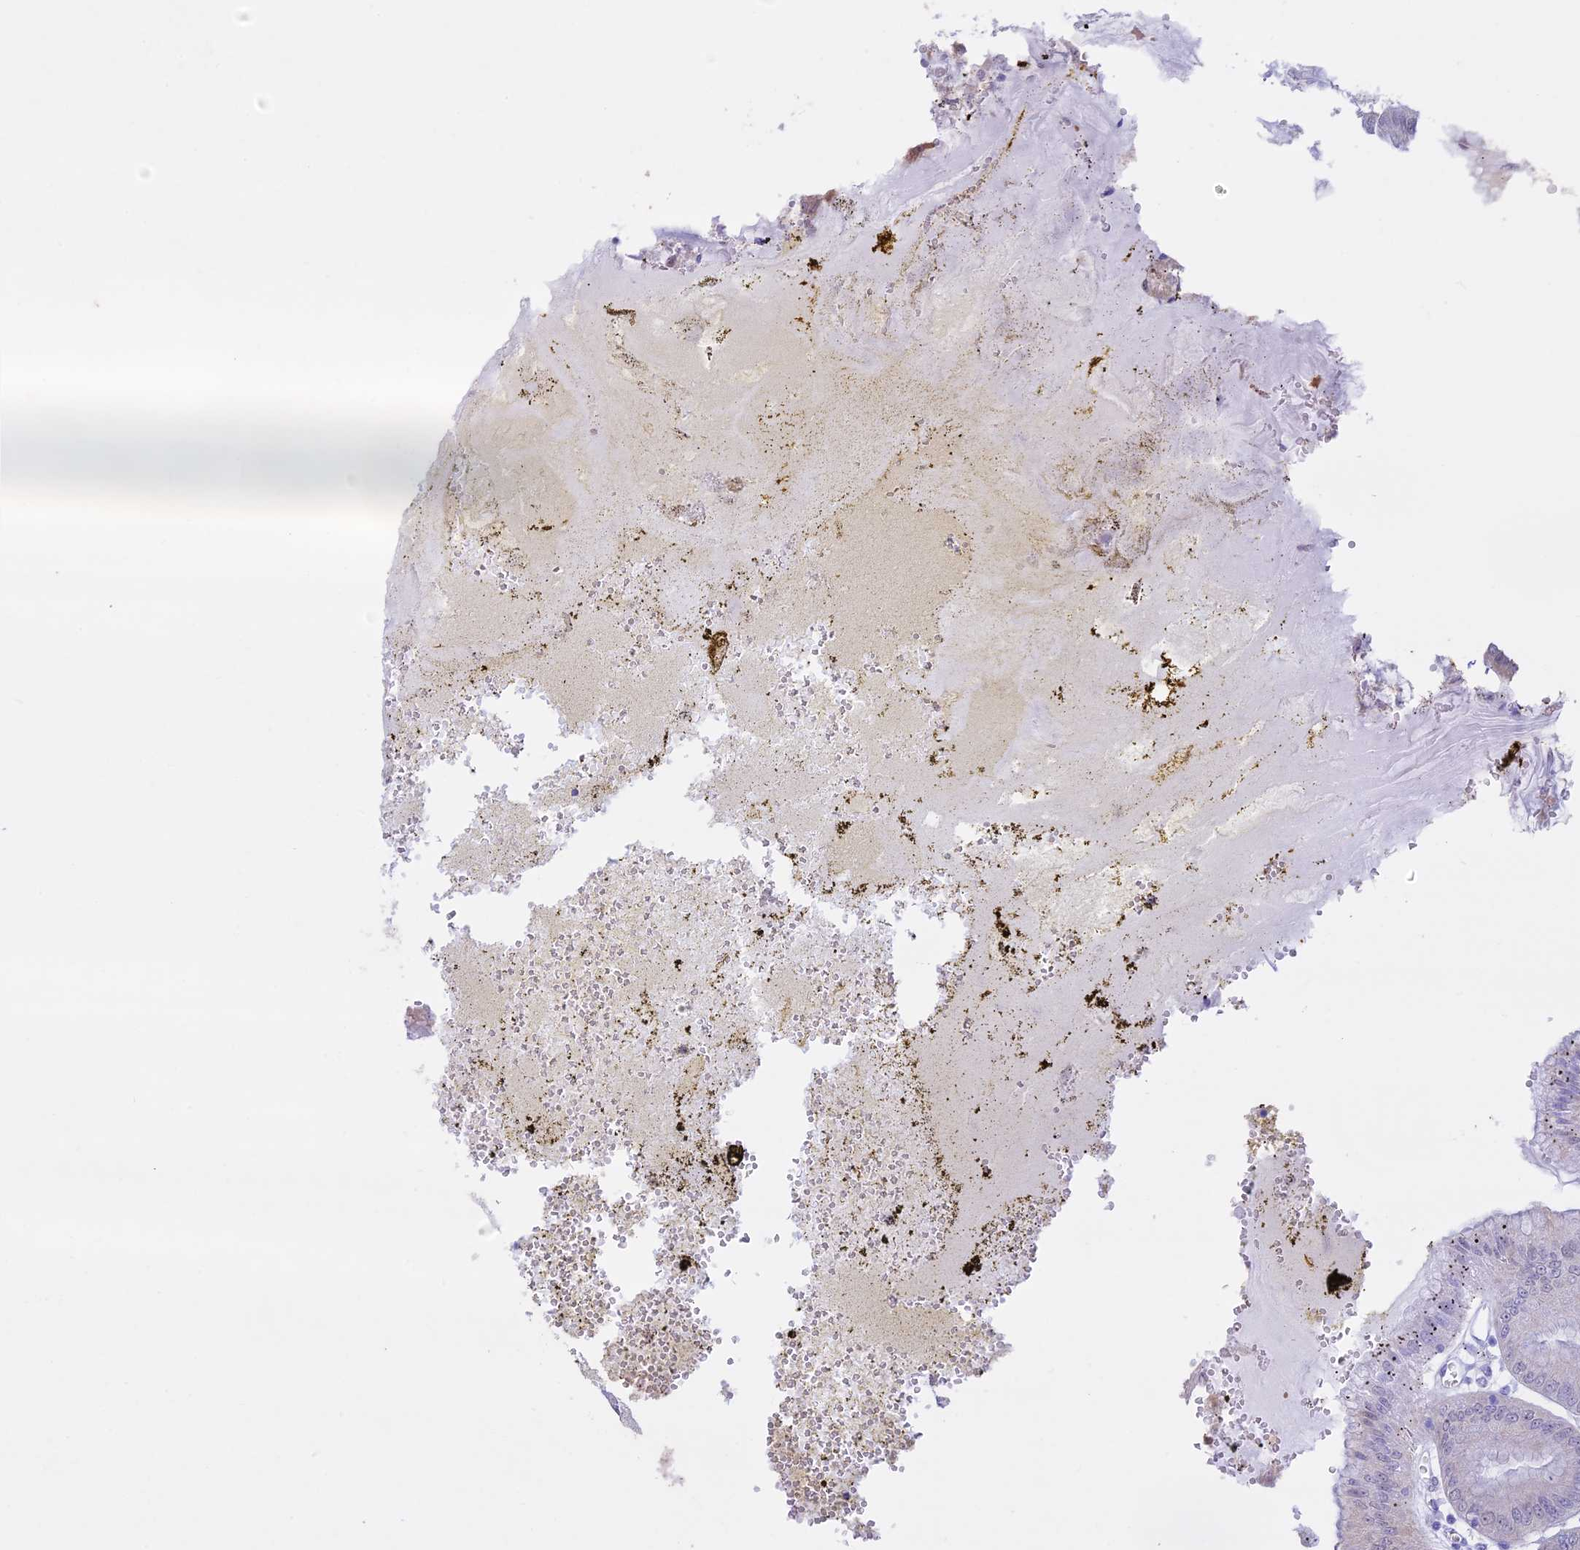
{"staining": {"intensity": "weak", "quantity": "25%-75%", "location": "cytoplasmic/membranous"}, "tissue": "stomach", "cell_type": "Glandular cells", "image_type": "normal", "snomed": [{"axis": "morphology", "description": "Normal tissue, NOS"}, {"axis": "topography", "description": "Stomach, lower"}], "caption": "Immunohistochemistry of unremarkable human stomach demonstrates low levels of weak cytoplasmic/membranous staining in approximately 25%-75% of glandular cells.", "gene": "LHFPL2", "patient": {"sex": "male", "age": 71}}